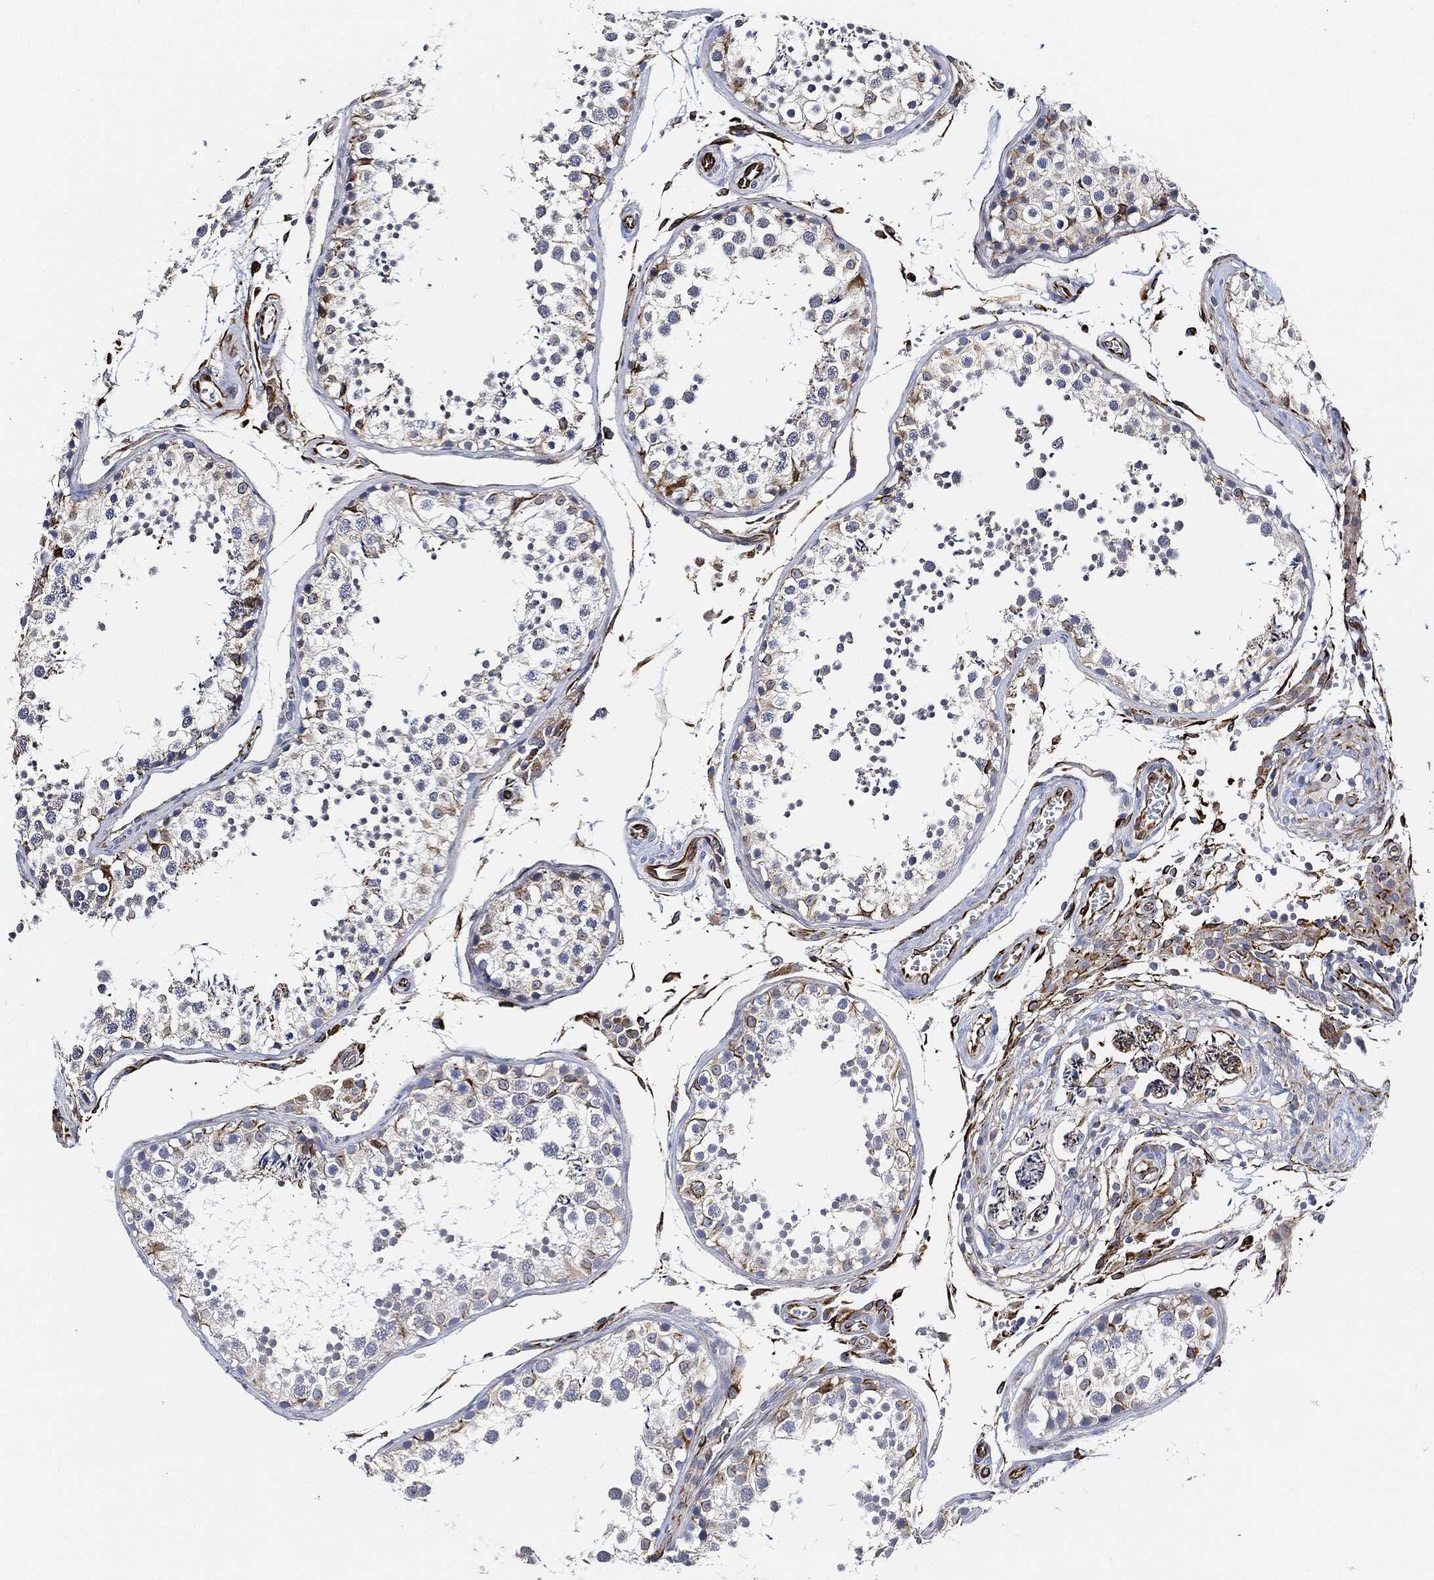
{"staining": {"intensity": "moderate", "quantity": "<25%", "location": "cytoplasmic/membranous"}, "tissue": "testis", "cell_type": "Cells in seminiferous ducts", "image_type": "normal", "snomed": [{"axis": "morphology", "description": "Normal tissue, NOS"}, {"axis": "topography", "description": "Testis"}], "caption": "This histopathology image displays IHC staining of normal human testis, with low moderate cytoplasmic/membranous expression in approximately <25% of cells in seminiferous ducts.", "gene": "THSD1", "patient": {"sex": "male", "age": 29}}